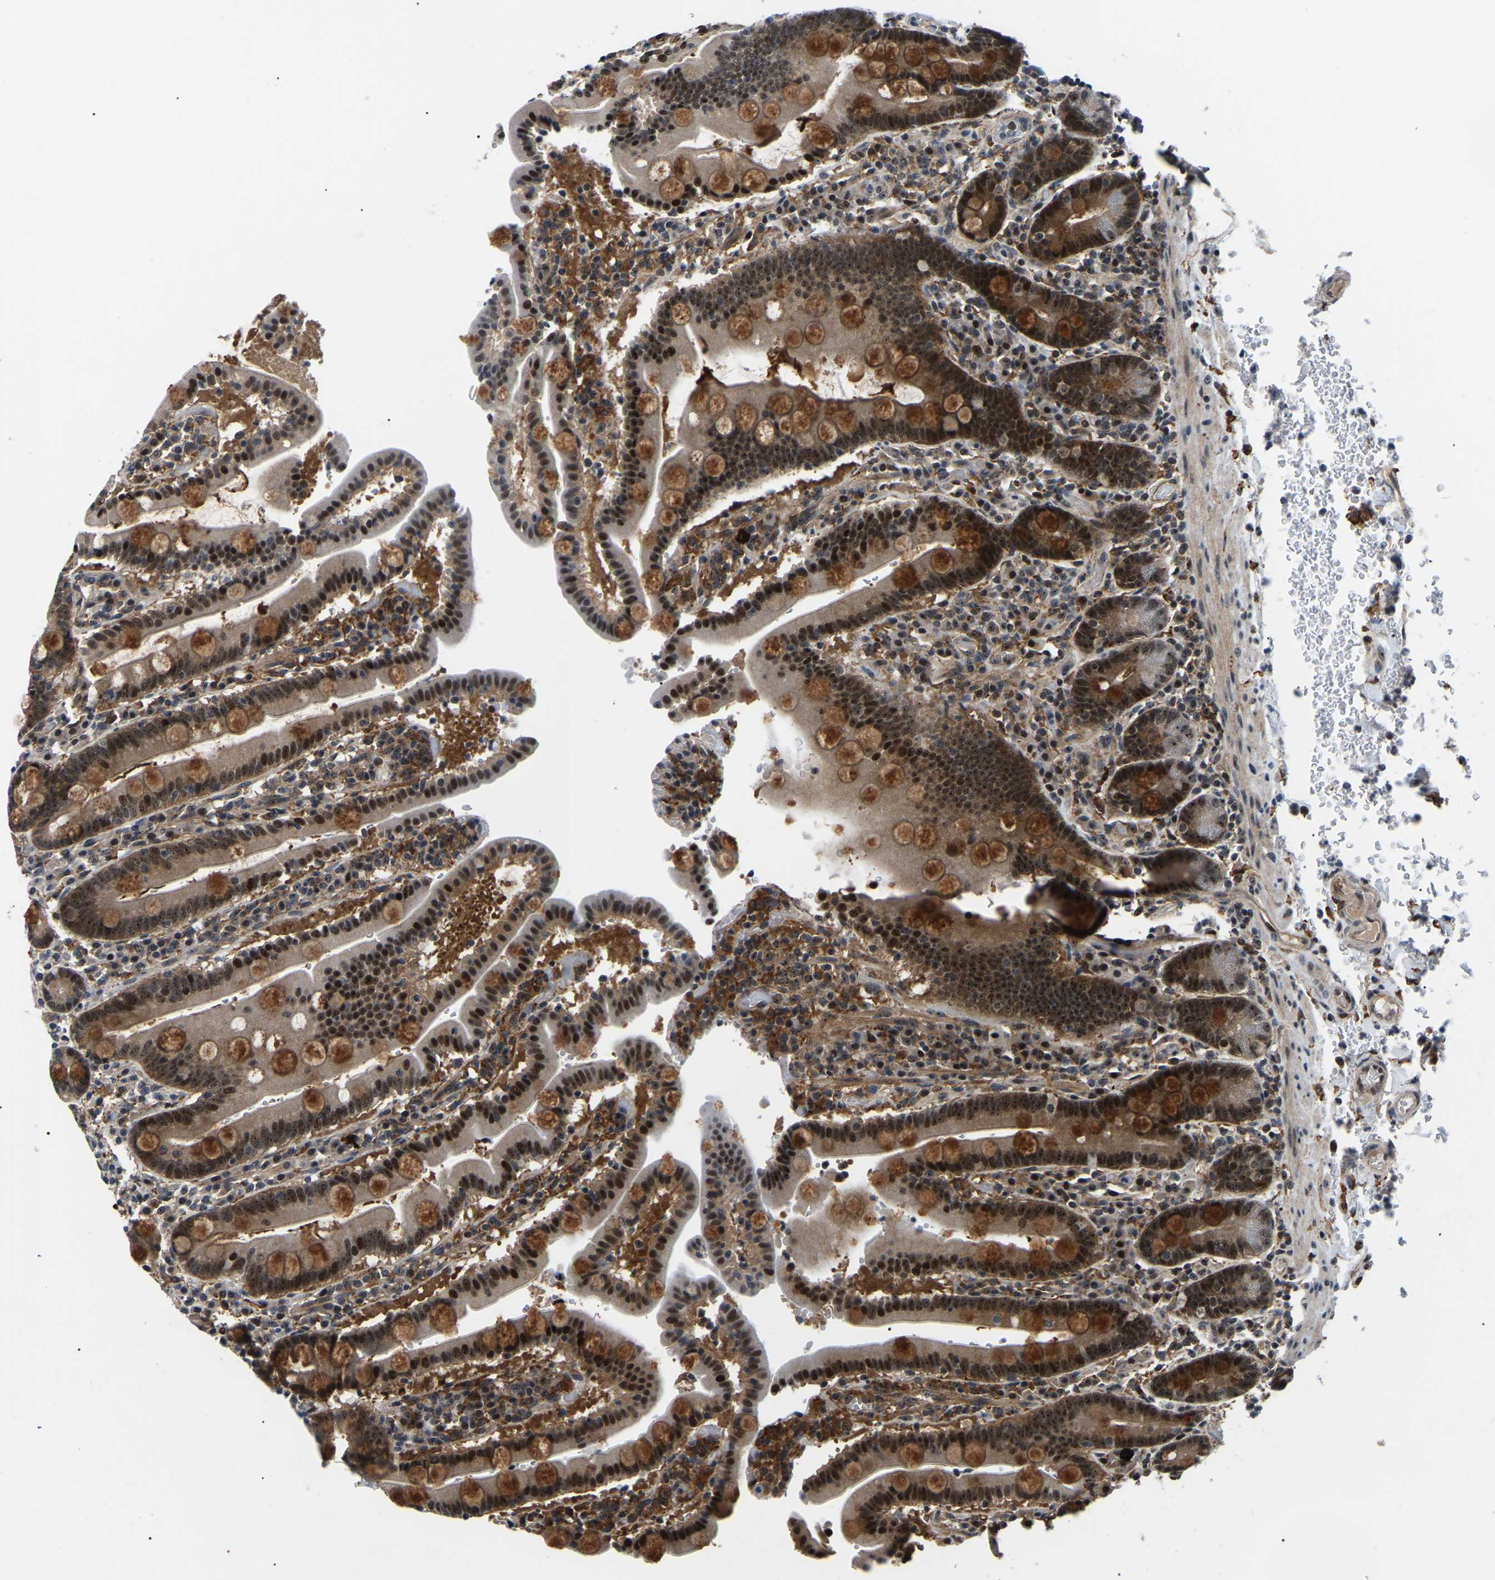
{"staining": {"intensity": "strong", "quantity": ">75%", "location": "cytoplasmic/membranous,nuclear"}, "tissue": "duodenum", "cell_type": "Glandular cells", "image_type": "normal", "snomed": [{"axis": "morphology", "description": "Normal tissue, NOS"}, {"axis": "topography", "description": "Small intestine, NOS"}], "caption": "Immunohistochemistry (IHC) histopathology image of unremarkable human duodenum stained for a protein (brown), which exhibits high levels of strong cytoplasmic/membranous,nuclear positivity in about >75% of glandular cells.", "gene": "RRP1B", "patient": {"sex": "female", "age": 71}}